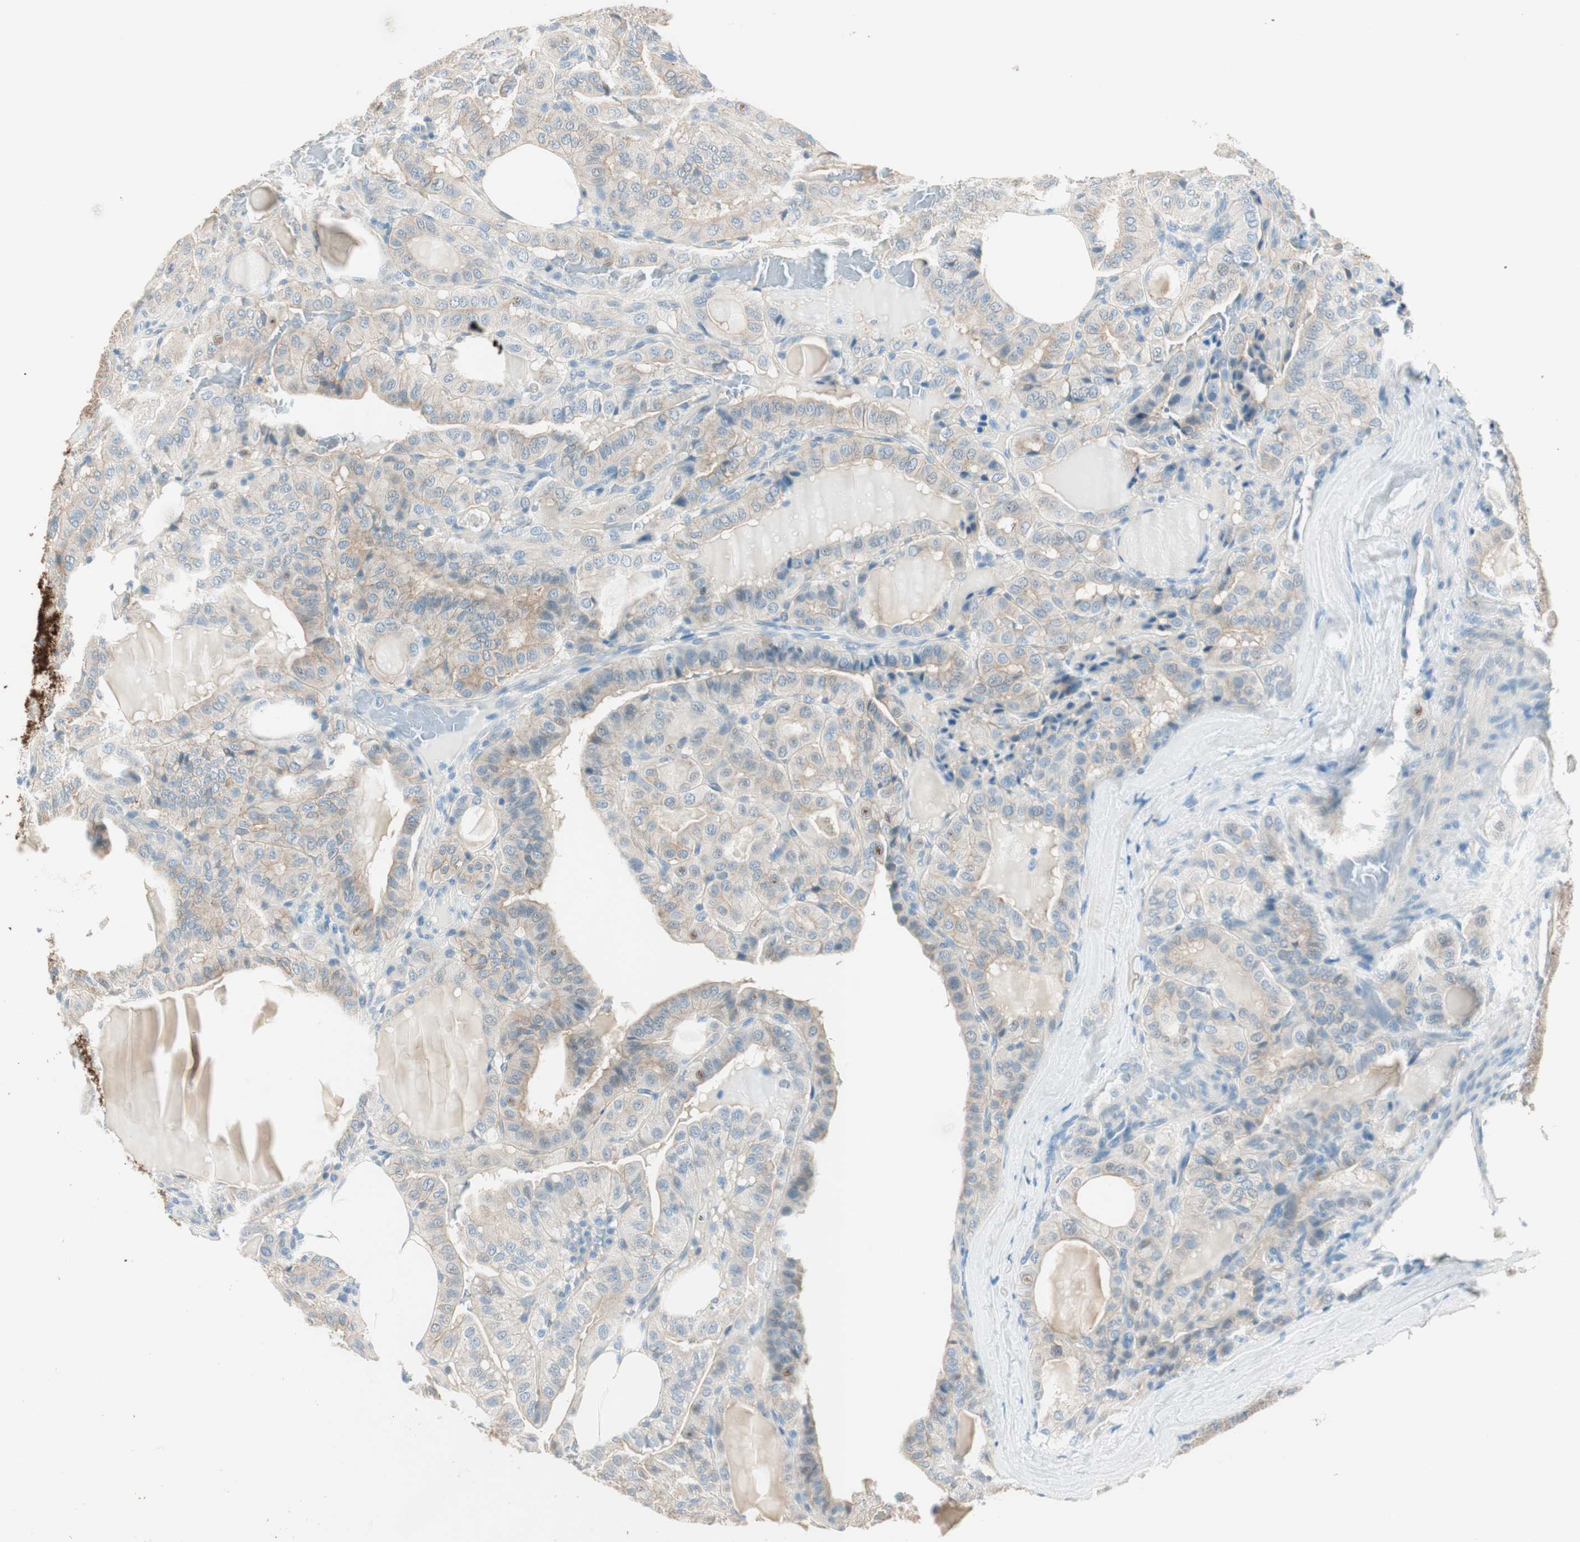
{"staining": {"intensity": "weak", "quantity": ">75%", "location": "cytoplasmic/membranous"}, "tissue": "thyroid cancer", "cell_type": "Tumor cells", "image_type": "cancer", "snomed": [{"axis": "morphology", "description": "Papillary adenocarcinoma, NOS"}, {"axis": "topography", "description": "Thyroid gland"}], "caption": "The histopathology image demonstrates staining of thyroid cancer, revealing weak cytoplasmic/membranous protein expression (brown color) within tumor cells.", "gene": "GNAO1", "patient": {"sex": "male", "age": 77}}